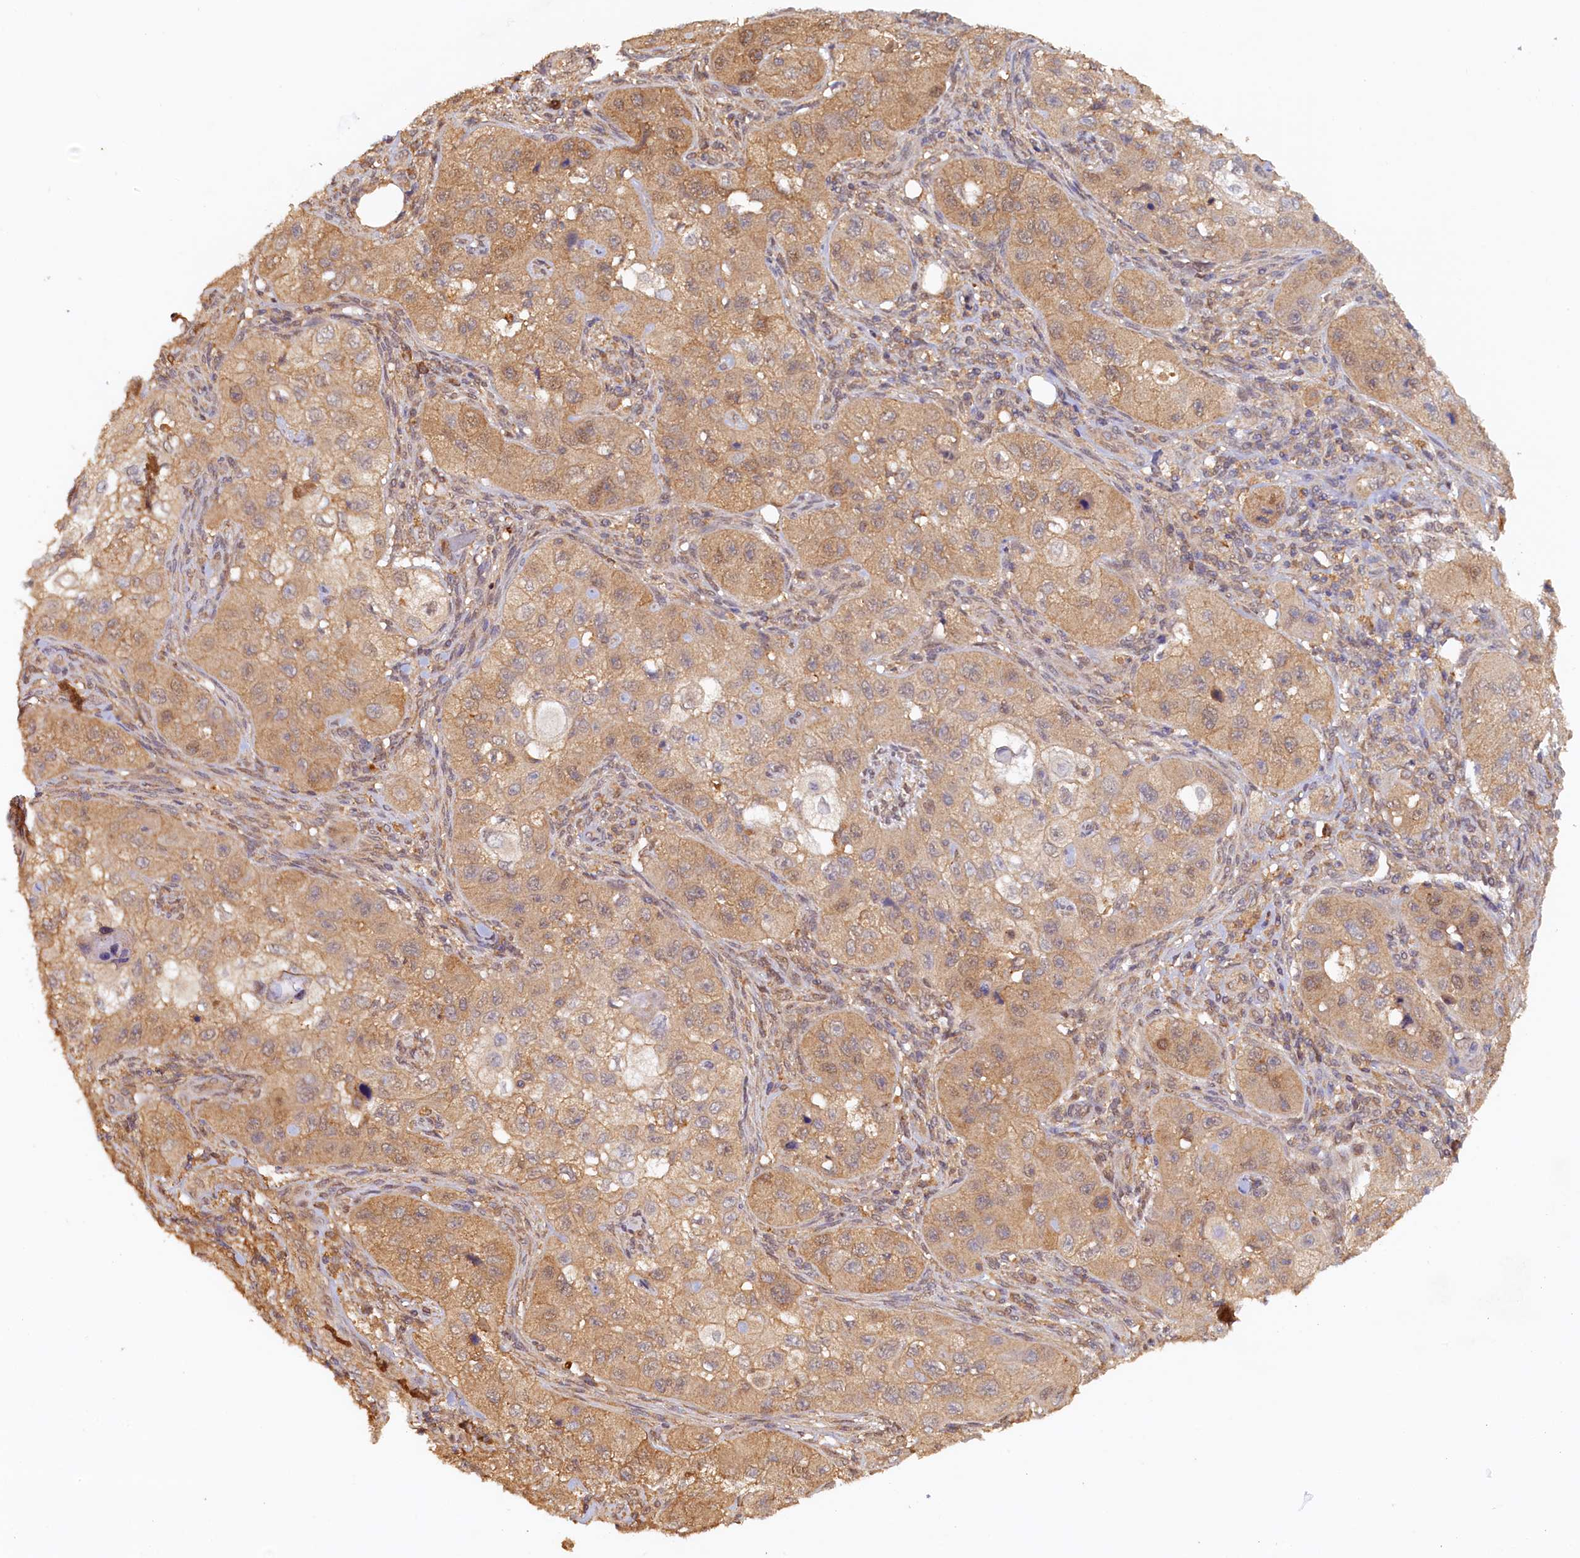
{"staining": {"intensity": "moderate", "quantity": ">75%", "location": "cytoplasmic/membranous"}, "tissue": "skin cancer", "cell_type": "Tumor cells", "image_type": "cancer", "snomed": [{"axis": "morphology", "description": "Squamous cell carcinoma, NOS"}, {"axis": "topography", "description": "Skin"}, {"axis": "topography", "description": "Subcutis"}], "caption": "Protein staining of skin cancer tissue reveals moderate cytoplasmic/membranous positivity in about >75% of tumor cells.", "gene": "UBL7", "patient": {"sex": "male", "age": 73}}